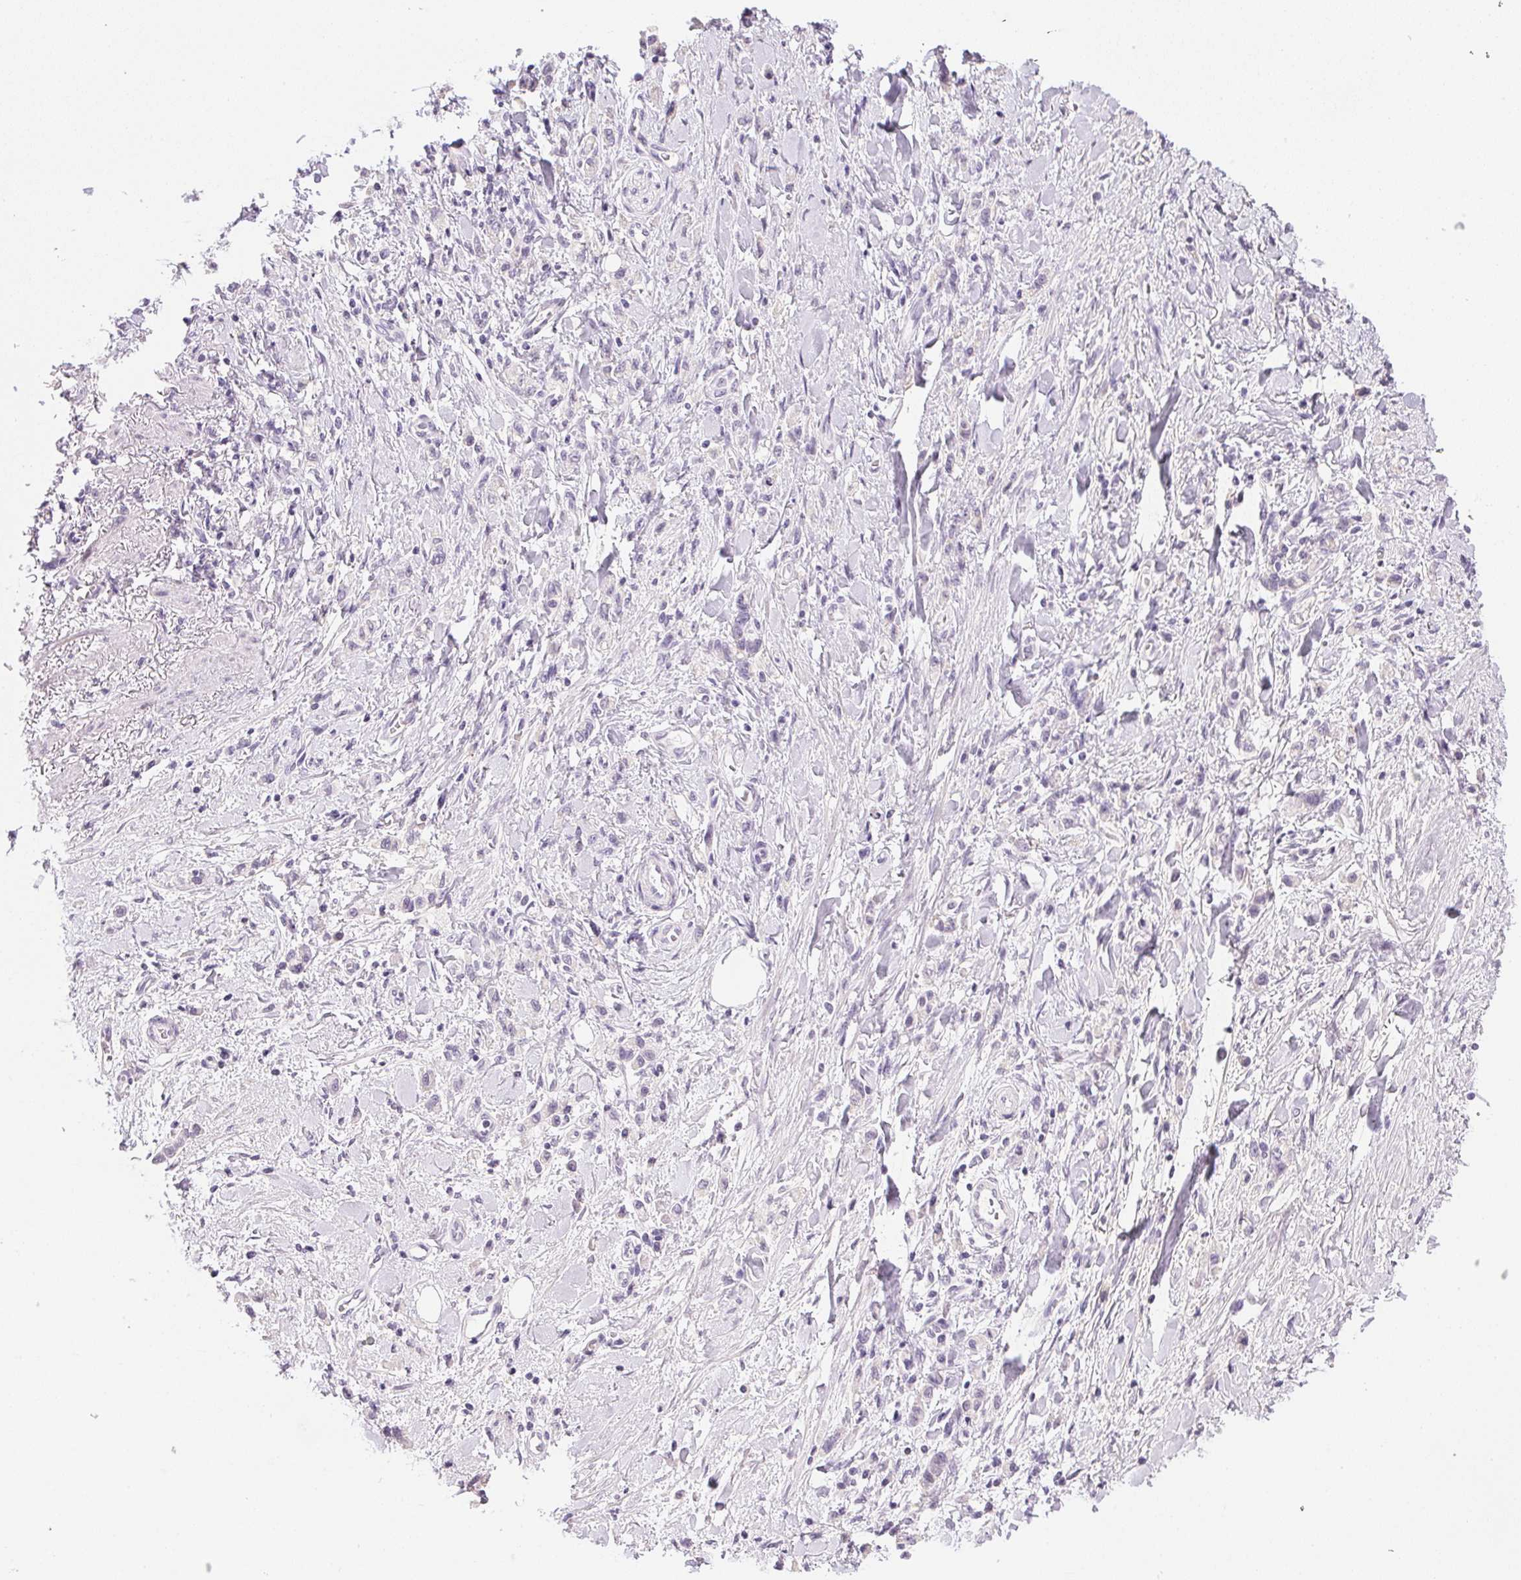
{"staining": {"intensity": "negative", "quantity": "none", "location": "none"}, "tissue": "stomach cancer", "cell_type": "Tumor cells", "image_type": "cancer", "snomed": [{"axis": "morphology", "description": "Adenocarcinoma, NOS"}, {"axis": "topography", "description": "Stomach"}], "caption": "The immunohistochemistry photomicrograph has no significant expression in tumor cells of stomach cancer (adenocarcinoma) tissue.", "gene": "GSDMC", "patient": {"sex": "male", "age": 77}}